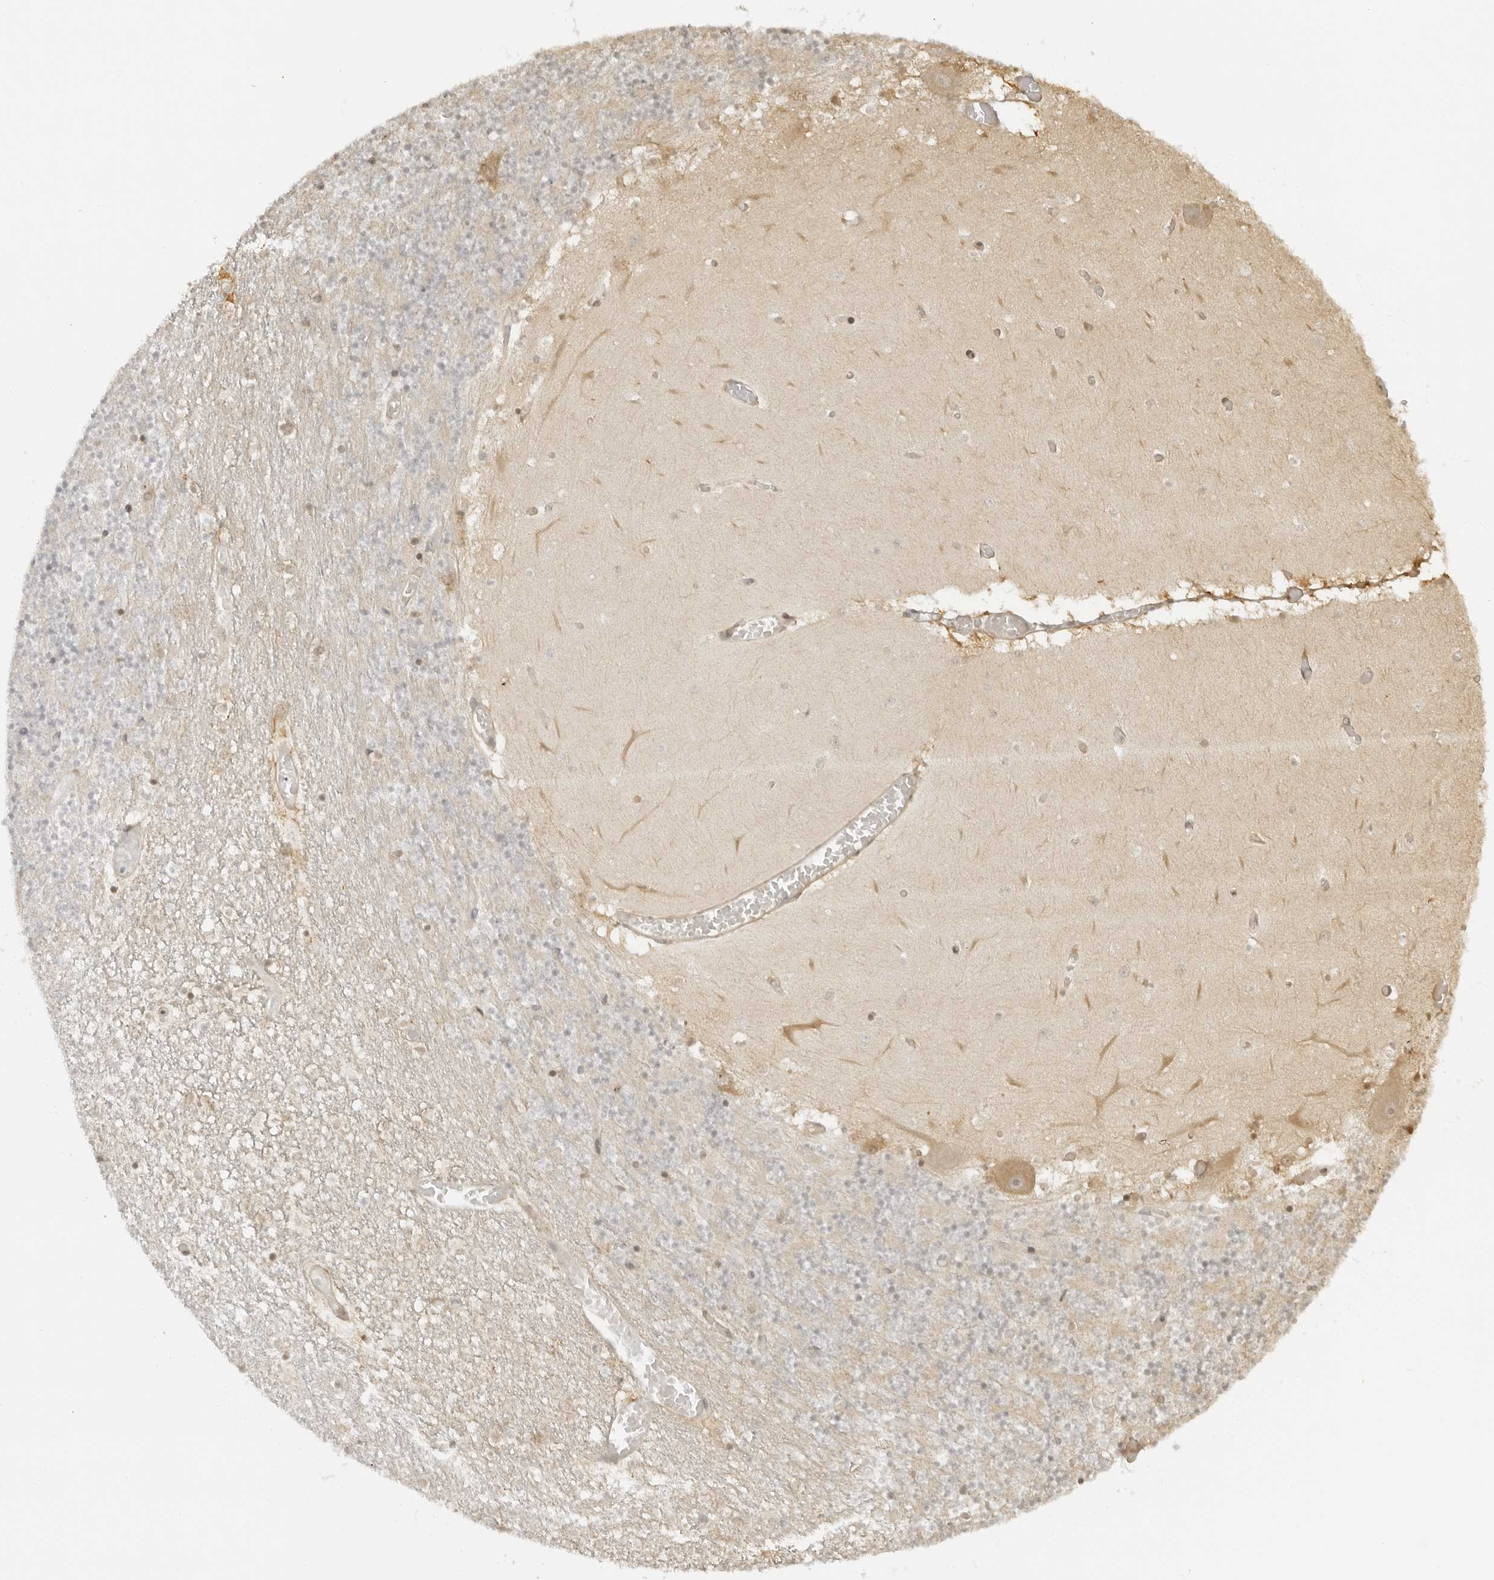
{"staining": {"intensity": "moderate", "quantity": "<25%", "location": "cytoplasmic/membranous,nuclear"}, "tissue": "cerebellum", "cell_type": "Cells in granular layer", "image_type": "normal", "snomed": [{"axis": "morphology", "description": "Normal tissue, NOS"}, {"axis": "topography", "description": "Cerebellum"}], "caption": "Protein analysis of normal cerebellum exhibits moderate cytoplasmic/membranous,nuclear positivity in approximately <25% of cells in granular layer.", "gene": "PRRC2C", "patient": {"sex": "female", "age": 28}}